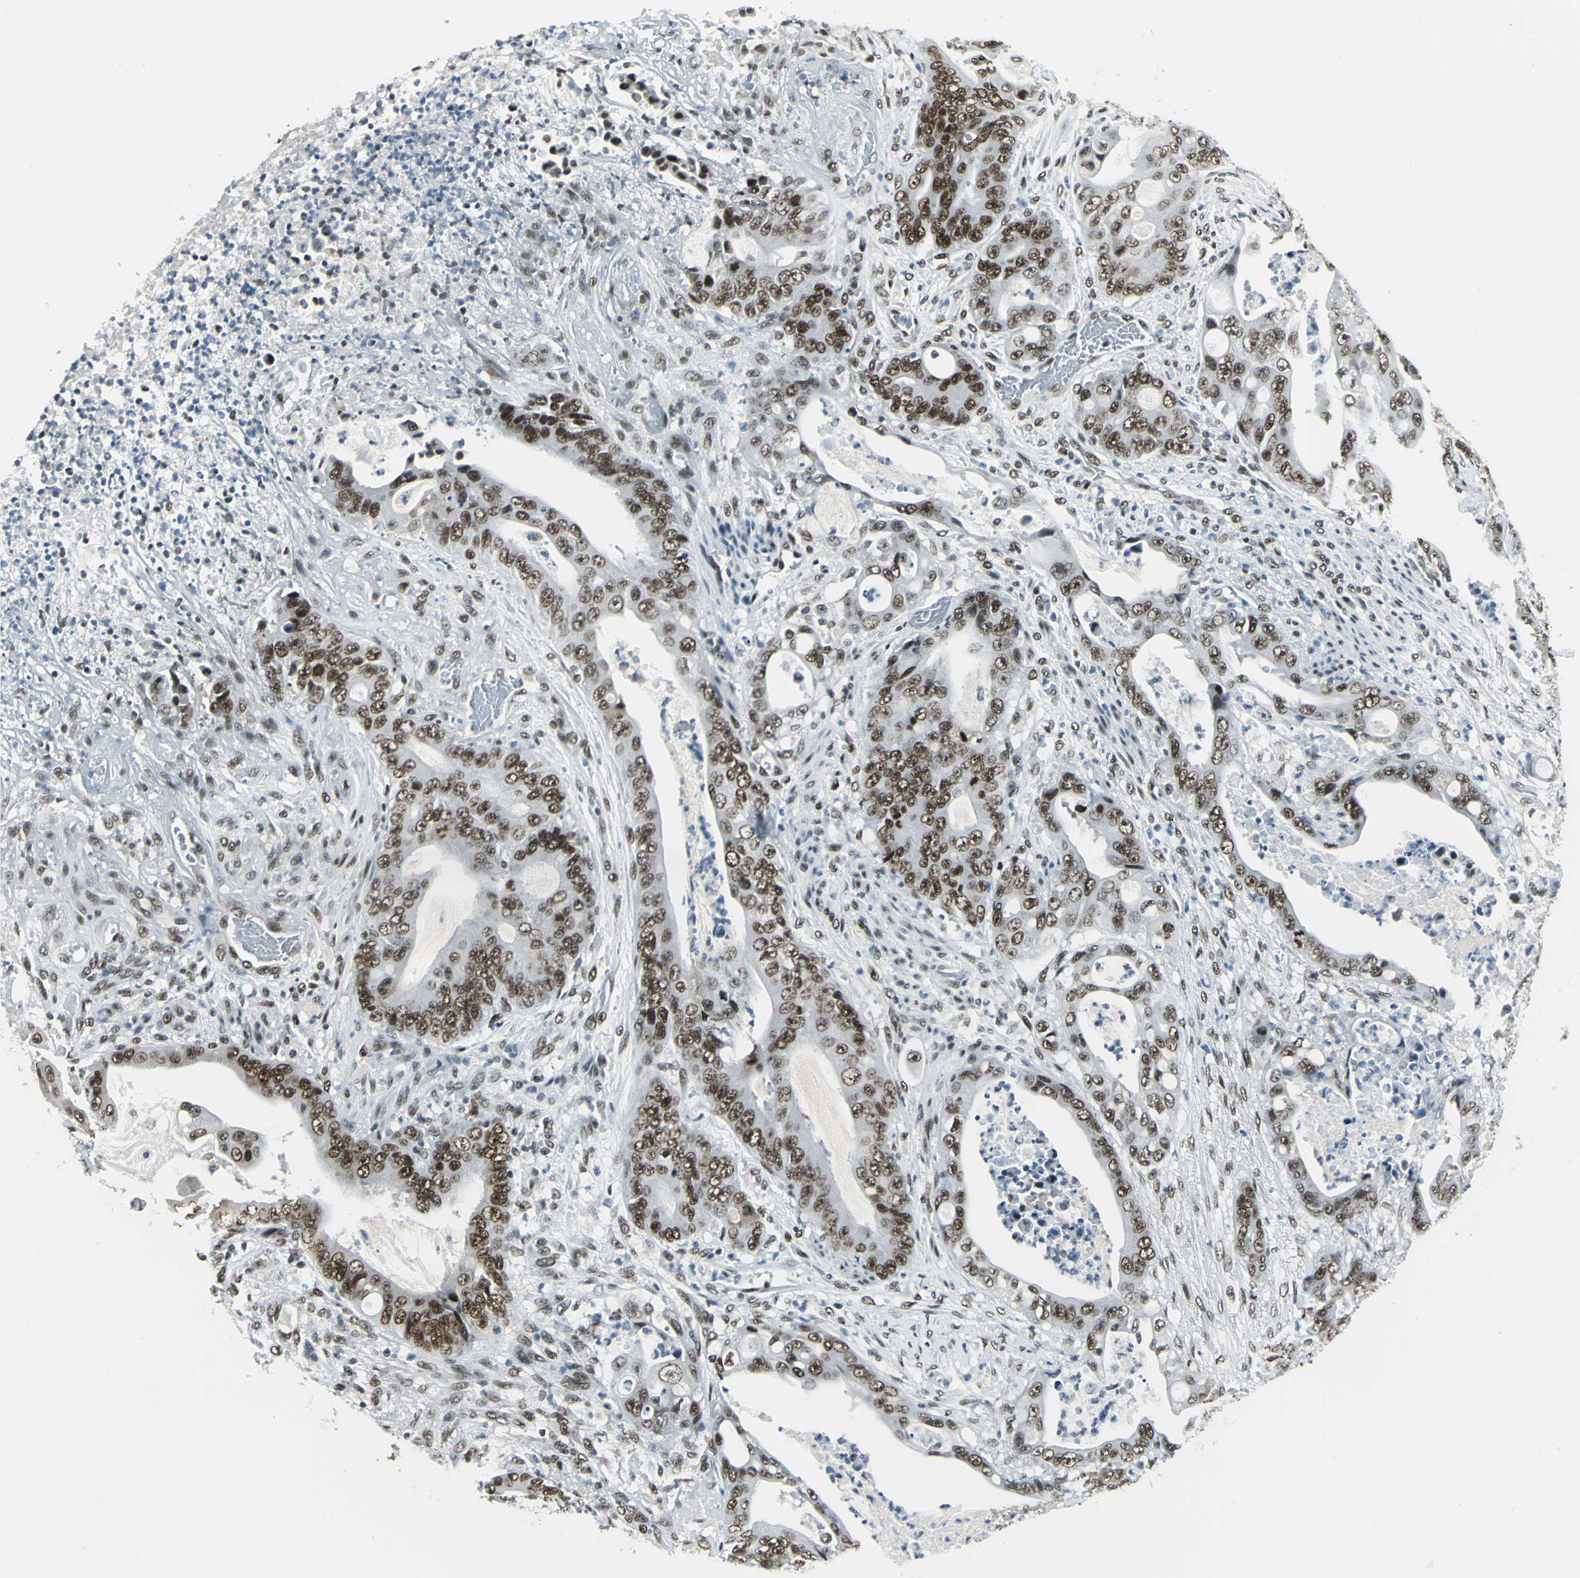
{"staining": {"intensity": "strong", "quantity": ">75%", "location": "nuclear"}, "tissue": "stomach cancer", "cell_type": "Tumor cells", "image_type": "cancer", "snomed": [{"axis": "morphology", "description": "Adenocarcinoma, NOS"}, {"axis": "topography", "description": "Stomach"}], "caption": "DAB (3,3'-diaminobenzidine) immunohistochemical staining of human stomach cancer demonstrates strong nuclear protein positivity in about >75% of tumor cells.", "gene": "ADNP", "patient": {"sex": "female", "age": 73}}